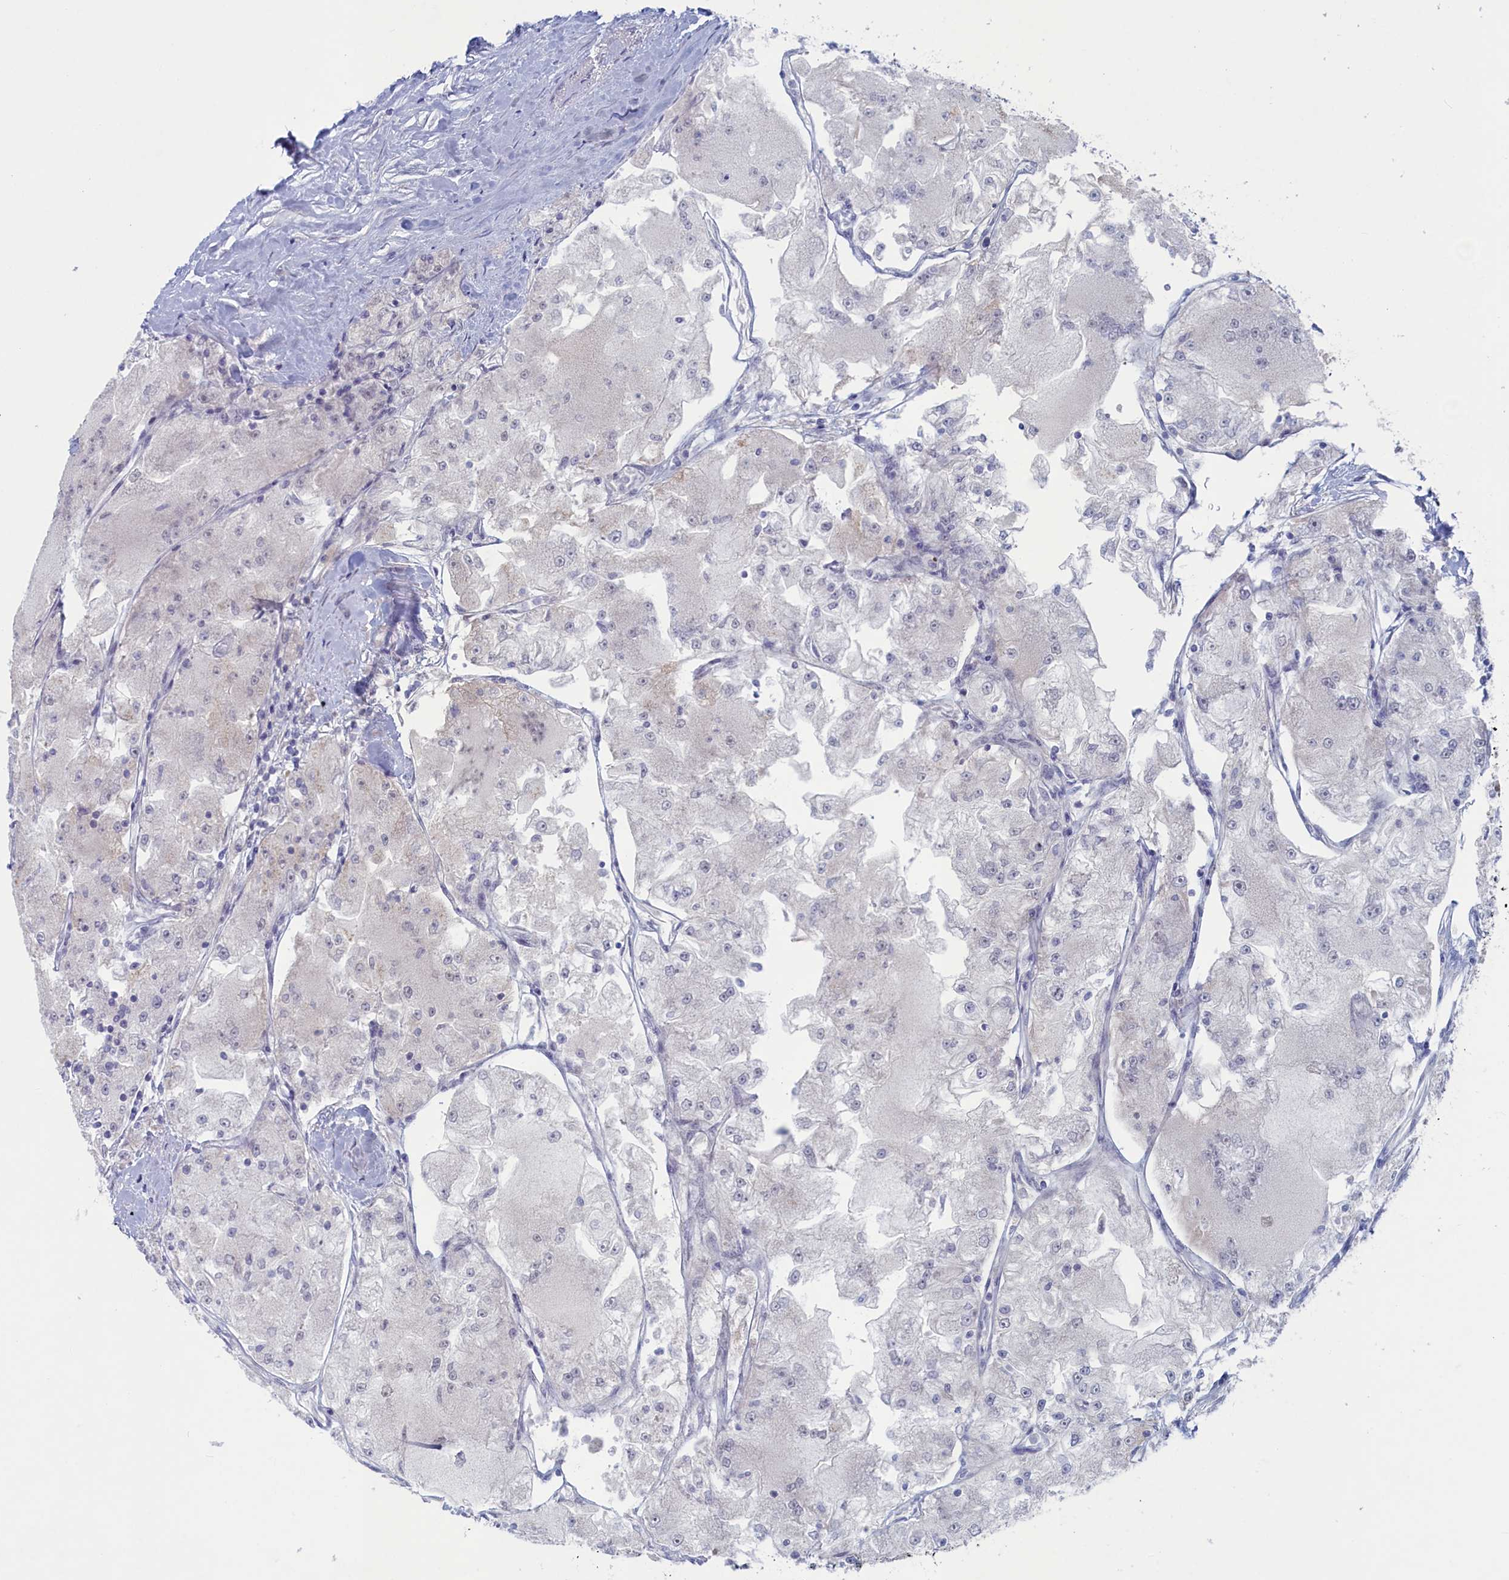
{"staining": {"intensity": "negative", "quantity": "none", "location": "none"}, "tissue": "renal cancer", "cell_type": "Tumor cells", "image_type": "cancer", "snomed": [{"axis": "morphology", "description": "Adenocarcinoma, NOS"}, {"axis": "topography", "description": "Kidney"}], "caption": "The micrograph exhibits no staining of tumor cells in renal cancer. Brightfield microscopy of immunohistochemistry (IHC) stained with DAB (brown) and hematoxylin (blue), captured at high magnification.", "gene": "WDR76", "patient": {"sex": "female", "age": 72}}